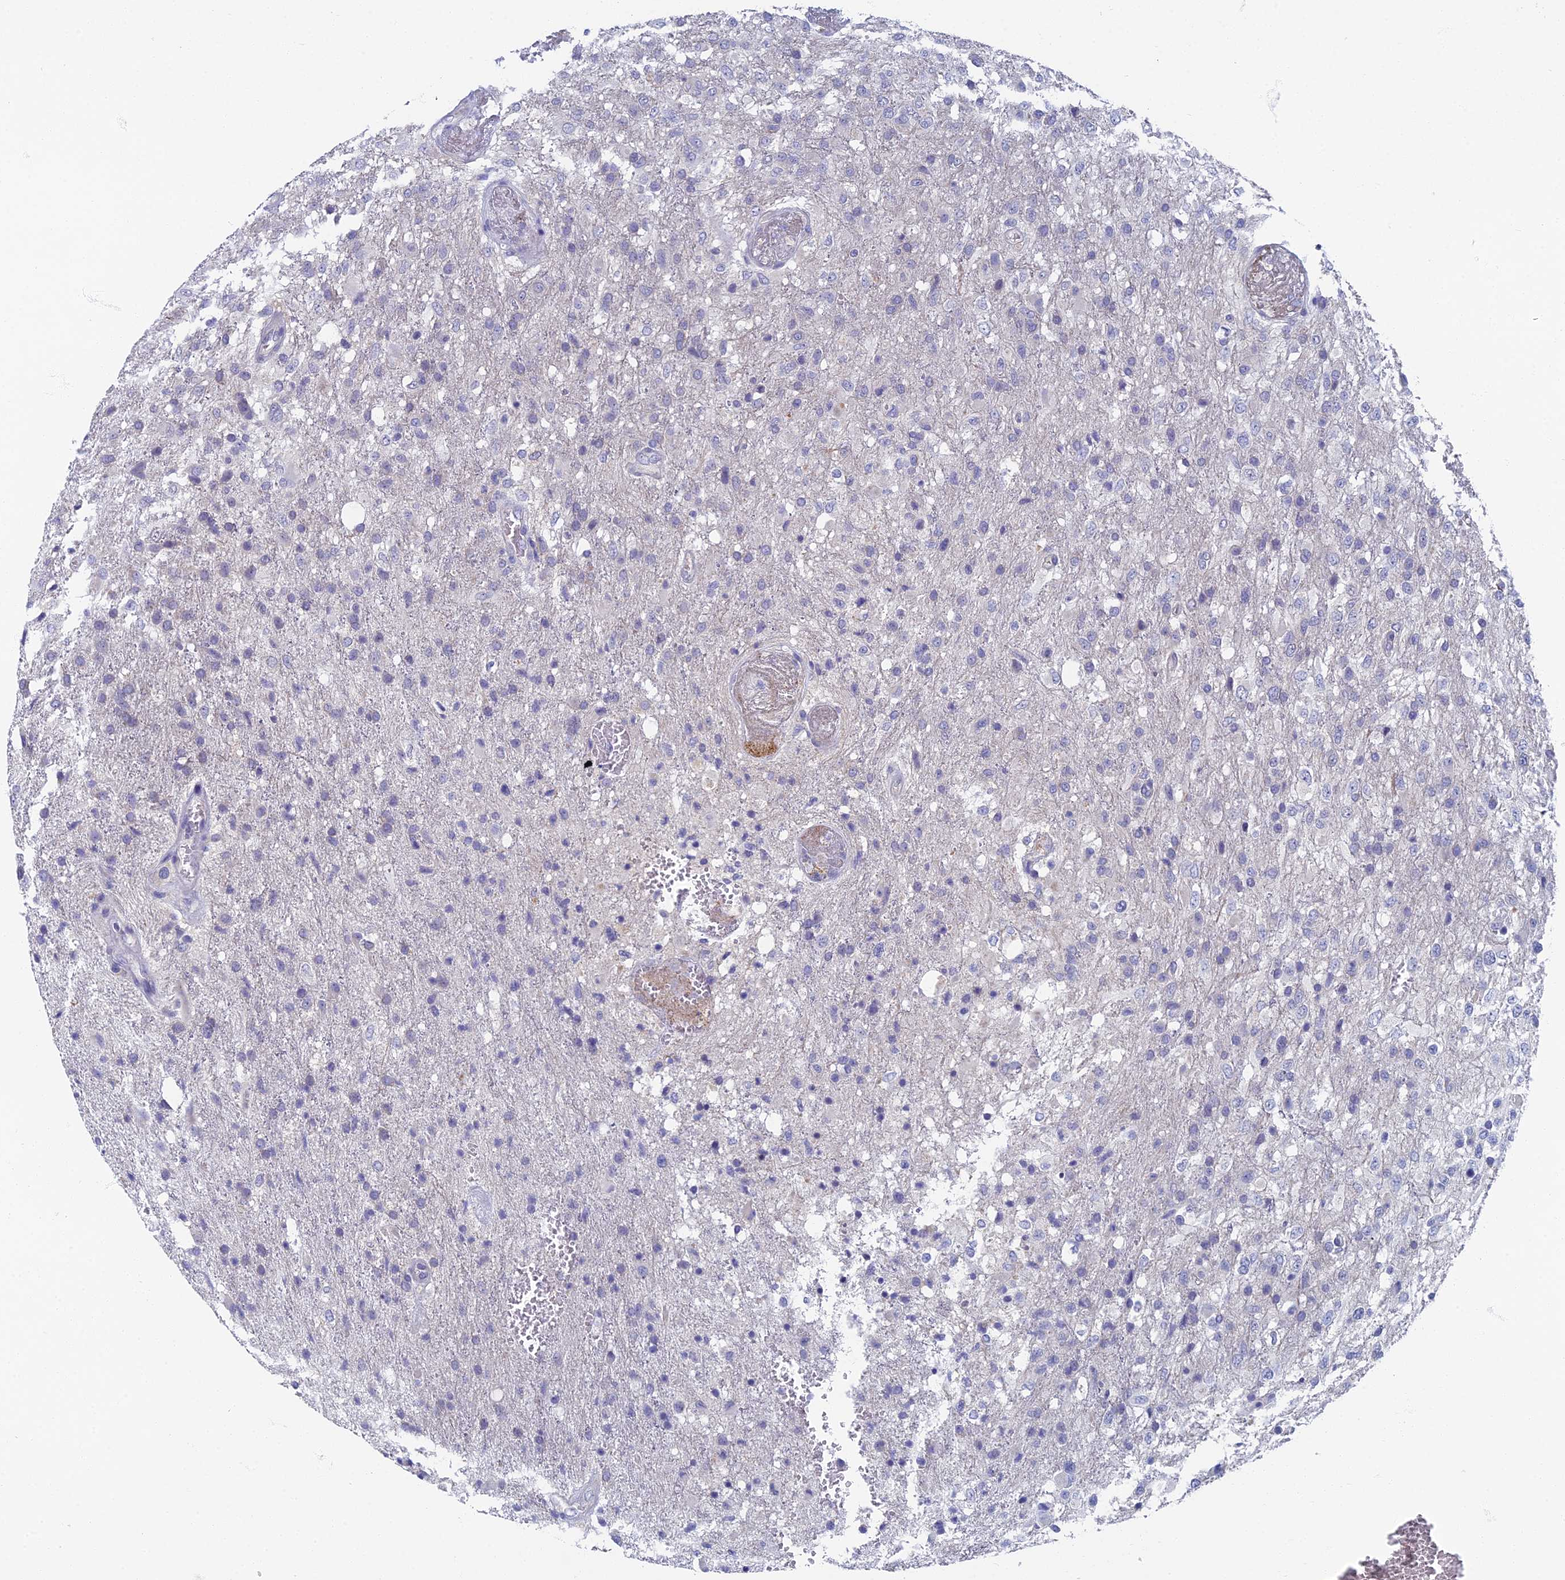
{"staining": {"intensity": "negative", "quantity": "none", "location": "none"}, "tissue": "glioma", "cell_type": "Tumor cells", "image_type": "cancer", "snomed": [{"axis": "morphology", "description": "Glioma, malignant, High grade"}, {"axis": "topography", "description": "Brain"}], "caption": "There is no significant staining in tumor cells of glioma.", "gene": "SPIN4", "patient": {"sex": "female", "age": 74}}